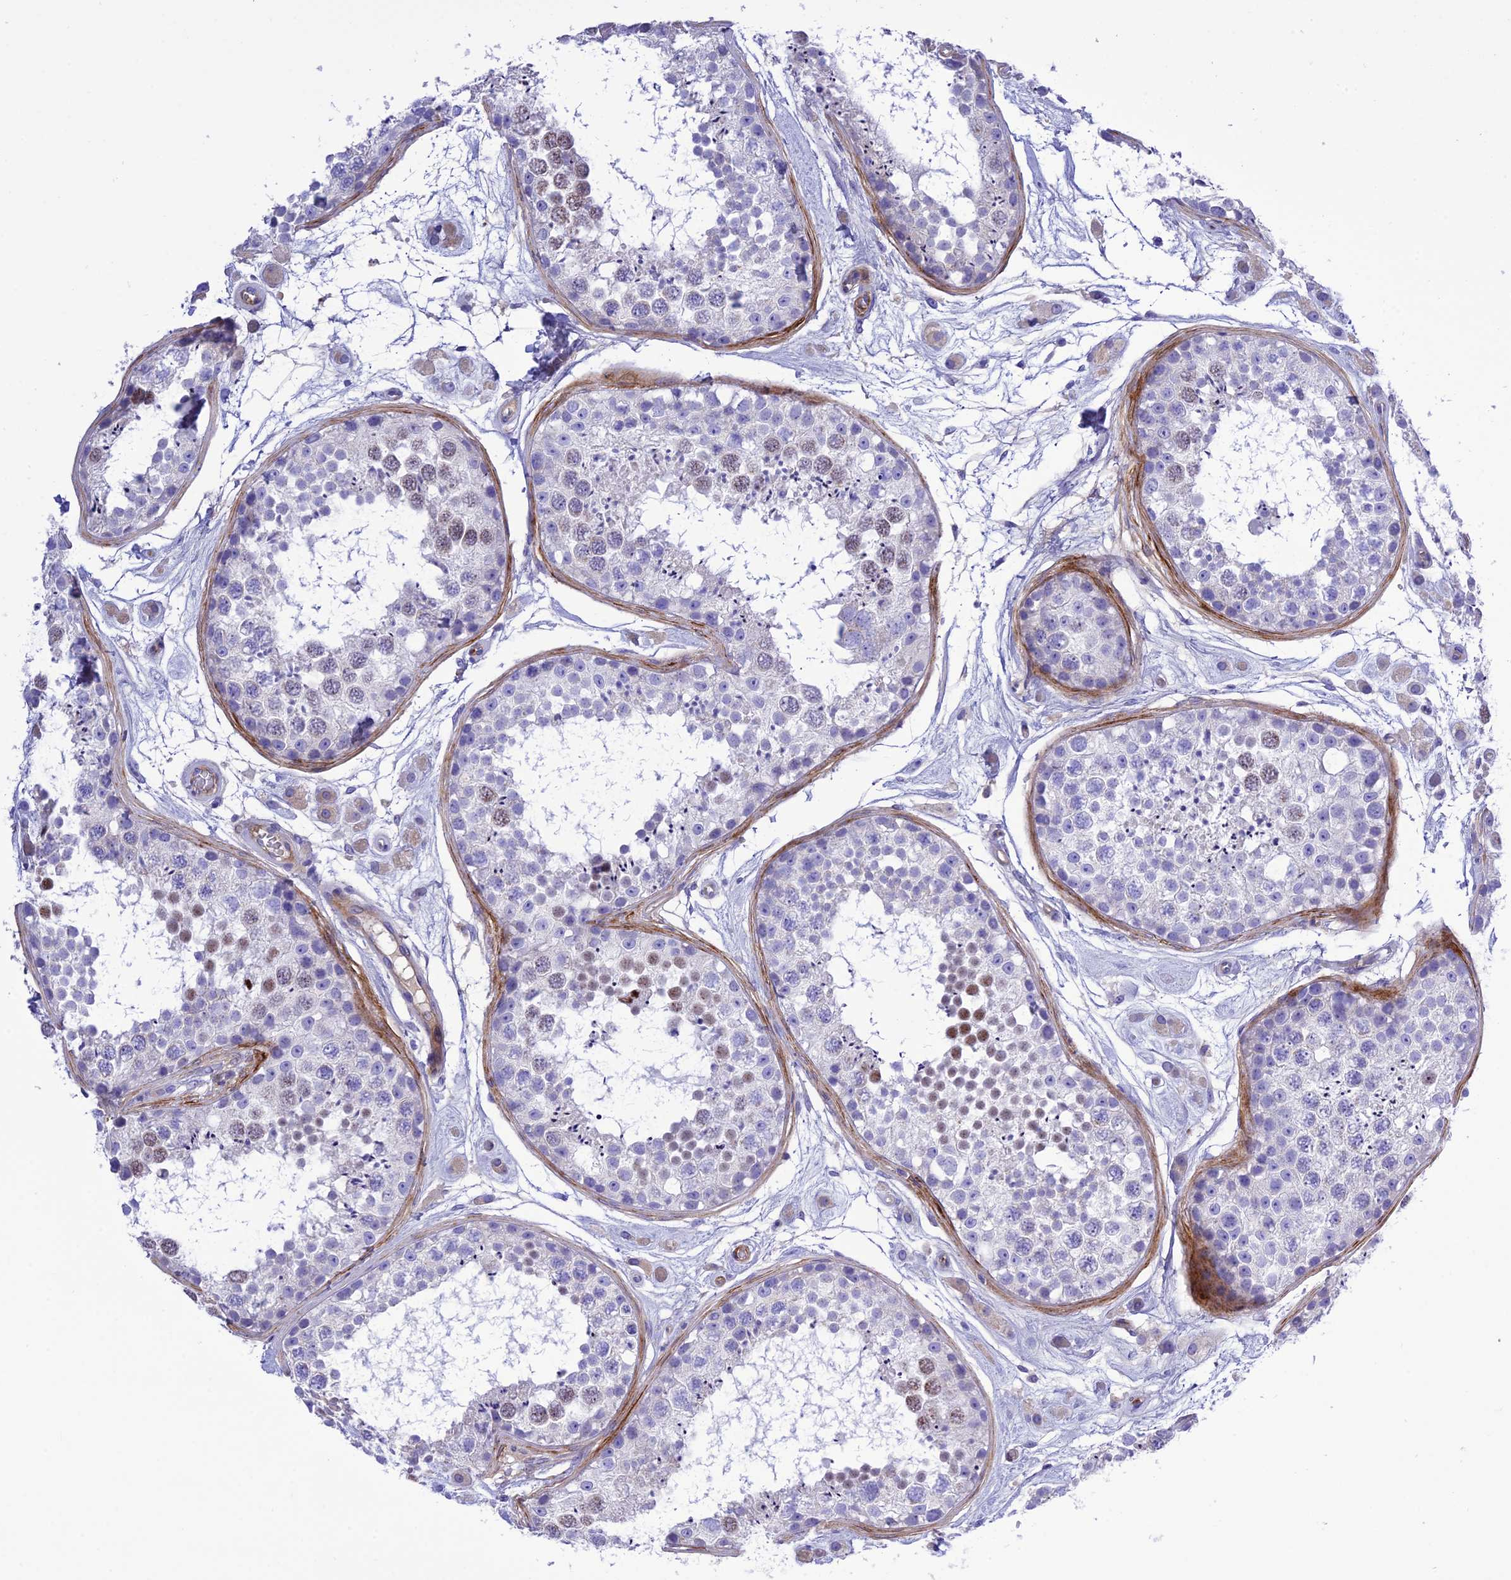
{"staining": {"intensity": "weak", "quantity": "<25%", "location": "nuclear"}, "tissue": "testis", "cell_type": "Cells in seminiferous ducts", "image_type": "normal", "snomed": [{"axis": "morphology", "description": "Normal tissue, NOS"}, {"axis": "topography", "description": "Testis"}], "caption": "IHC of unremarkable human testis exhibits no positivity in cells in seminiferous ducts. (DAB IHC, high magnification).", "gene": "FRA10AC1", "patient": {"sex": "male", "age": 25}}